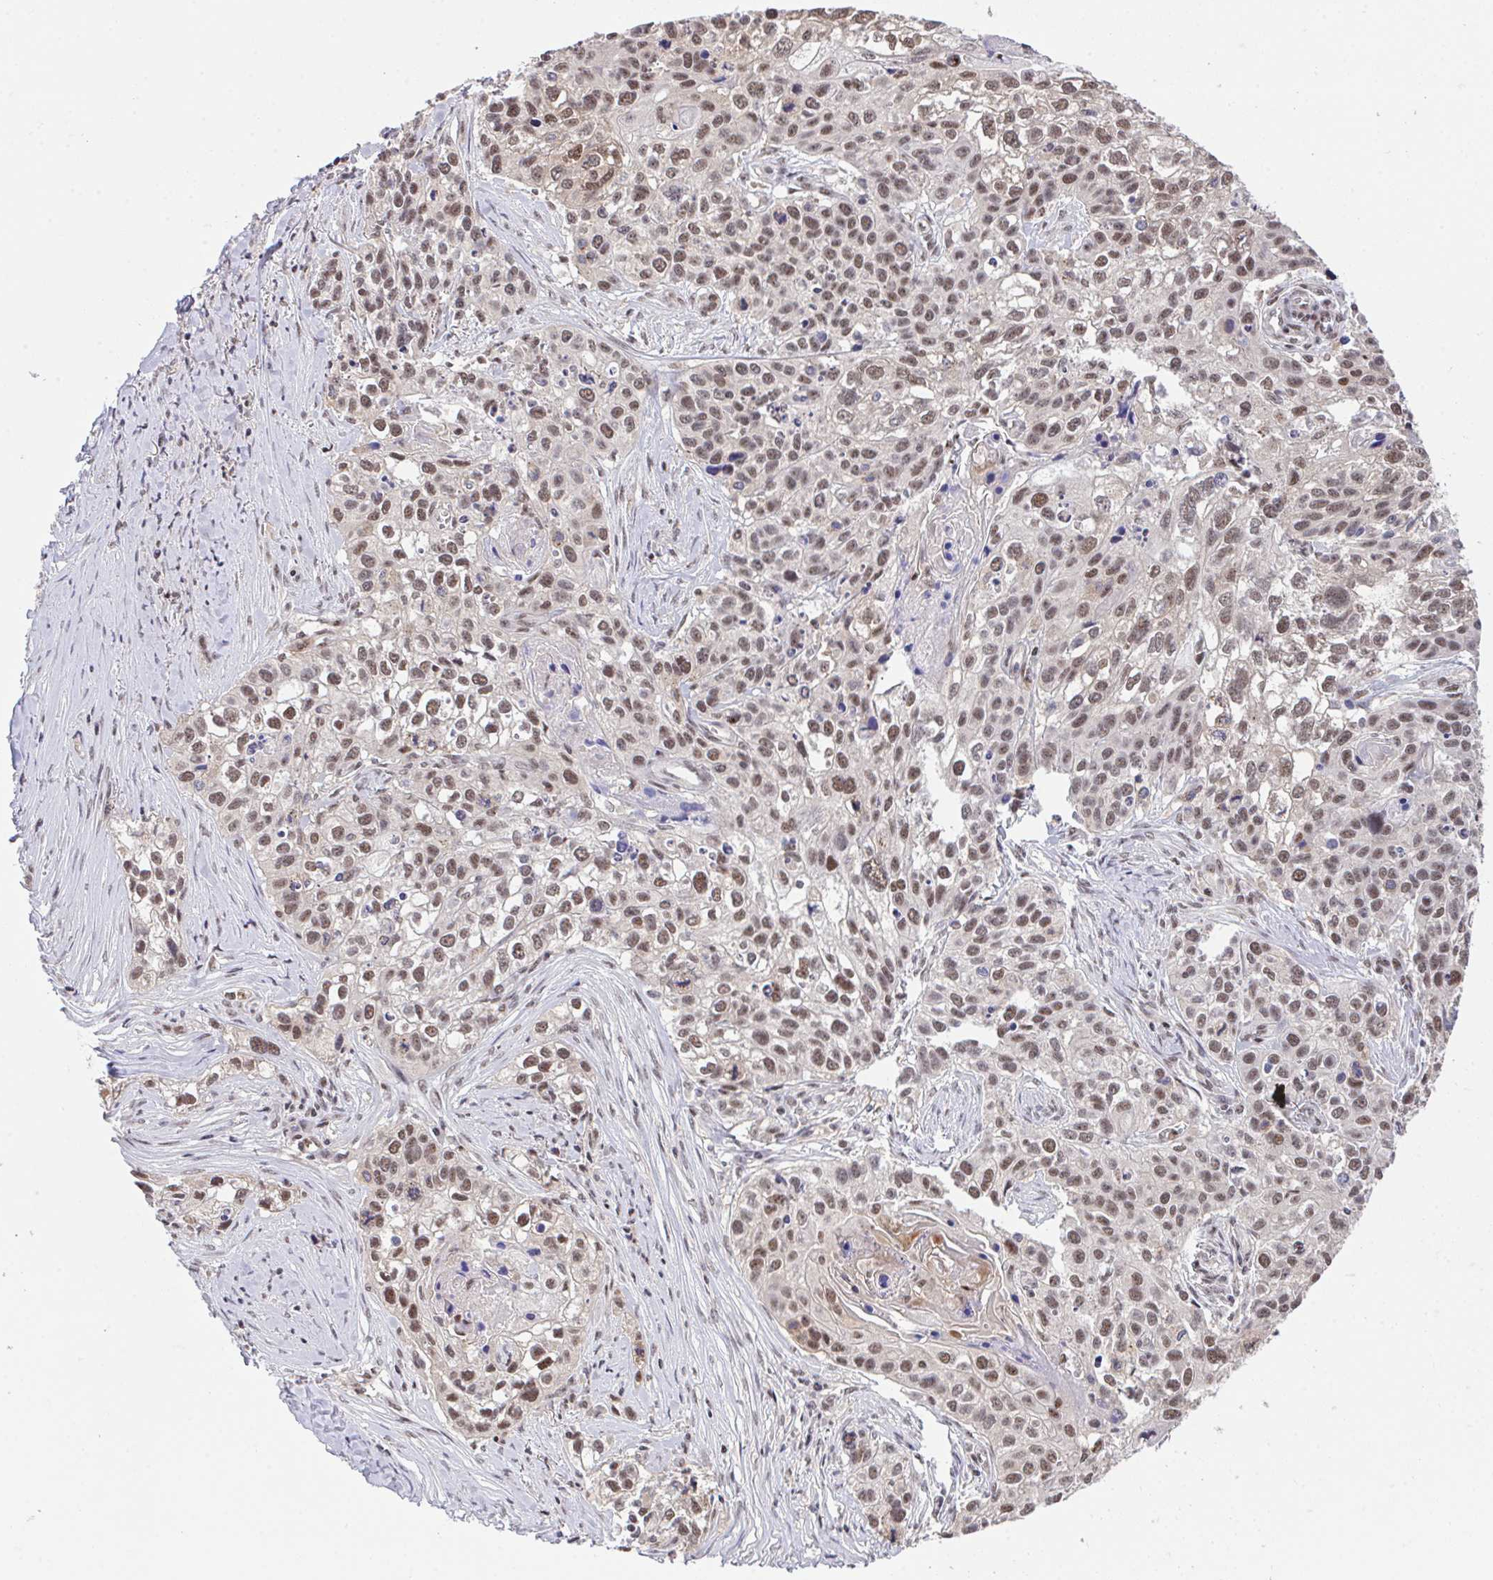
{"staining": {"intensity": "moderate", "quantity": ">75%", "location": "nuclear"}, "tissue": "lung cancer", "cell_type": "Tumor cells", "image_type": "cancer", "snomed": [{"axis": "morphology", "description": "Squamous cell carcinoma, NOS"}, {"axis": "topography", "description": "Lung"}], "caption": "Lung squamous cell carcinoma stained with DAB (3,3'-diaminobenzidine) immunohistochemistry demonstrates medium levels of moderate nuclear staining in approximately >75% of tumor cells.", "gene": "OR6K3", "patient": {"sex": "male", "age": 74}}